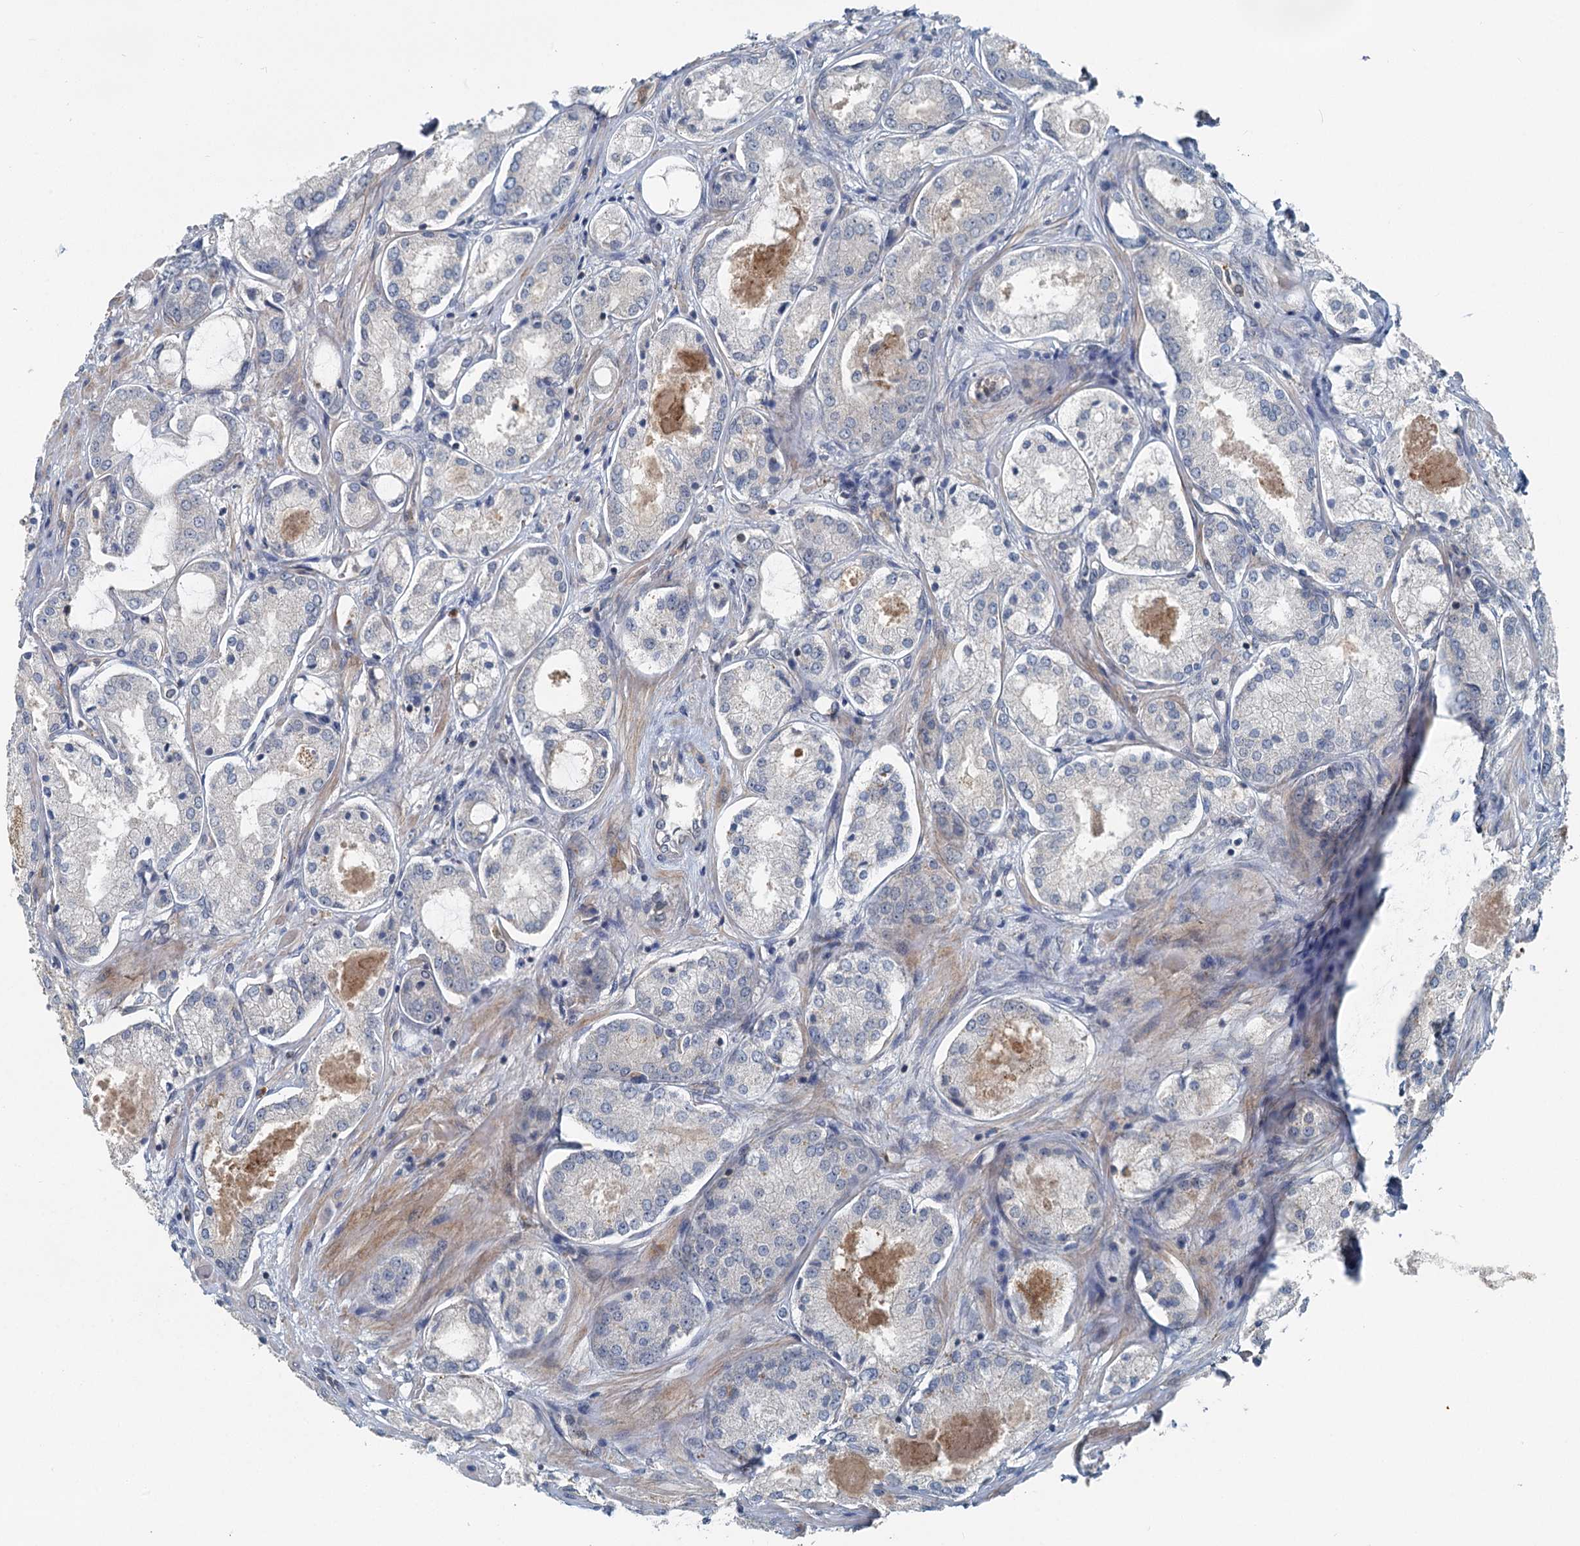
{"staining": {"intensity": "negative", "quantity": "none", "location": "none"}, "tissue": "prostate cancer", "cell_type": "Tumor cells", "image_type": "cancer", "snomed": [{"axis": "morphology", "description": "Adenocarcinoma, Low grade"}, {"axis": "topography", "description": "Prostate"}], "caption": "Tumor cells show no significant staining in prostate low-grade adenocarcinoma.", "gene": "GCLM", "patient": {"sex": "male", "age": 68}}